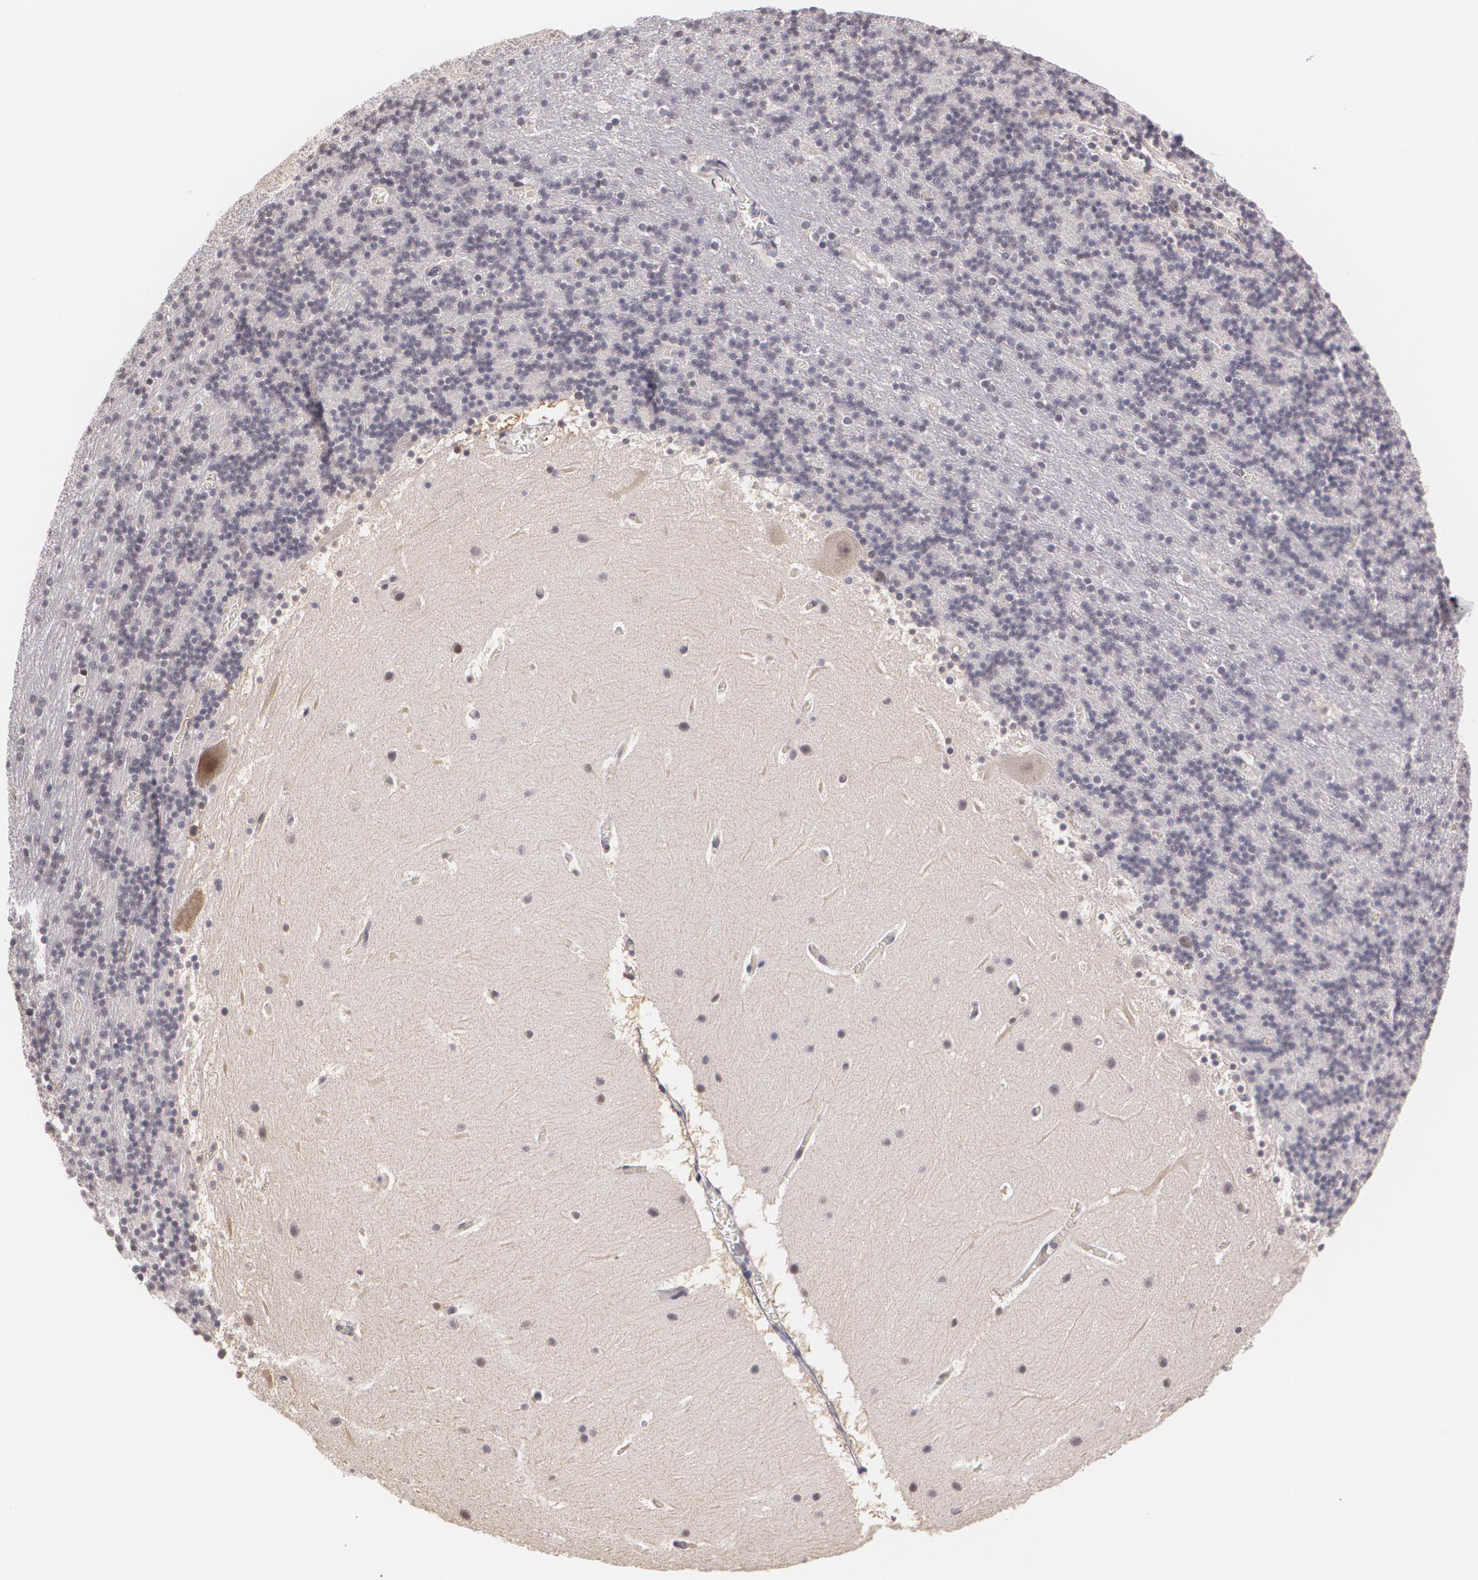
{"staining": {"intensity": "negative", "quantity": "none", "location": "none"}, "tissue": "cerebellum", "cell_type": "Cells in granular layer", "image_type": "normal", "snomed": [{"axis": "morphology", "description": "Normal tissue, NOS"}, {"axis": "topography", "description": "Cerebellum"}], "caption": "DAB (3,3'-diaminobenzidine) immunohistochemical staining of unremarkable cerebellum reveals no significant positivity in cells in granular layer.", "gene": "ZBTB16", "patient": {"sex": "male", "age": 45}}